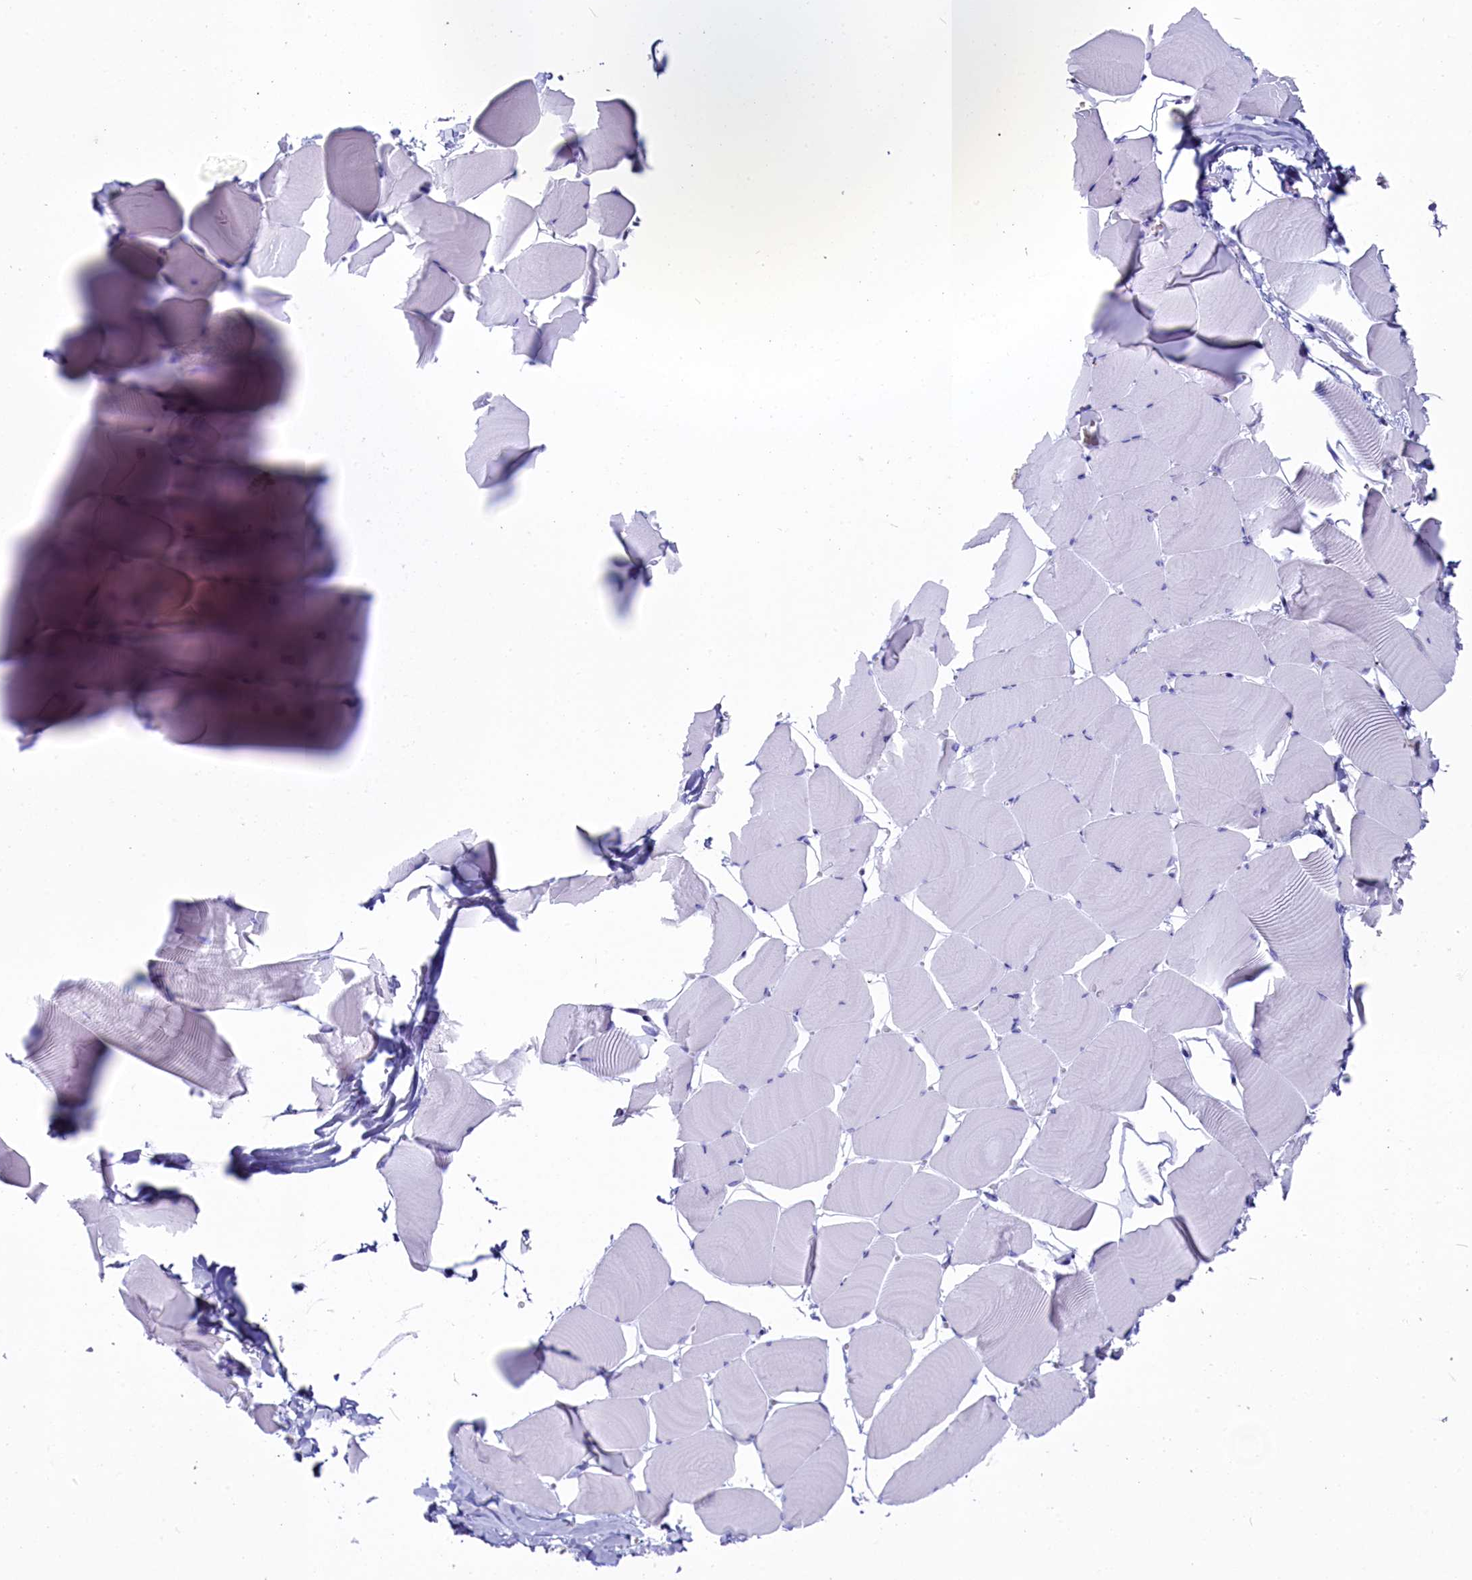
{"staining": {"intensity": "negative", "quantity": "none", "location": "none"}, "tissue": "skeletal muscle", "cell_type": "Myocytes", "image_type": "normal", "snomed": [{"axis": "morphology", "description": "Normal tissue, NOS"}, {"axis": "topography", "description": "Skeletal muscle"}], "caption": "Myocytes are negative for brown protein staining in benign skeletal muscle. The staining is performed using DAB brown chromogen with nuclei counter-stained in using hematoxylin.", "gene": "AP3B2", "patient": {"sex": "male", "age": 25}}